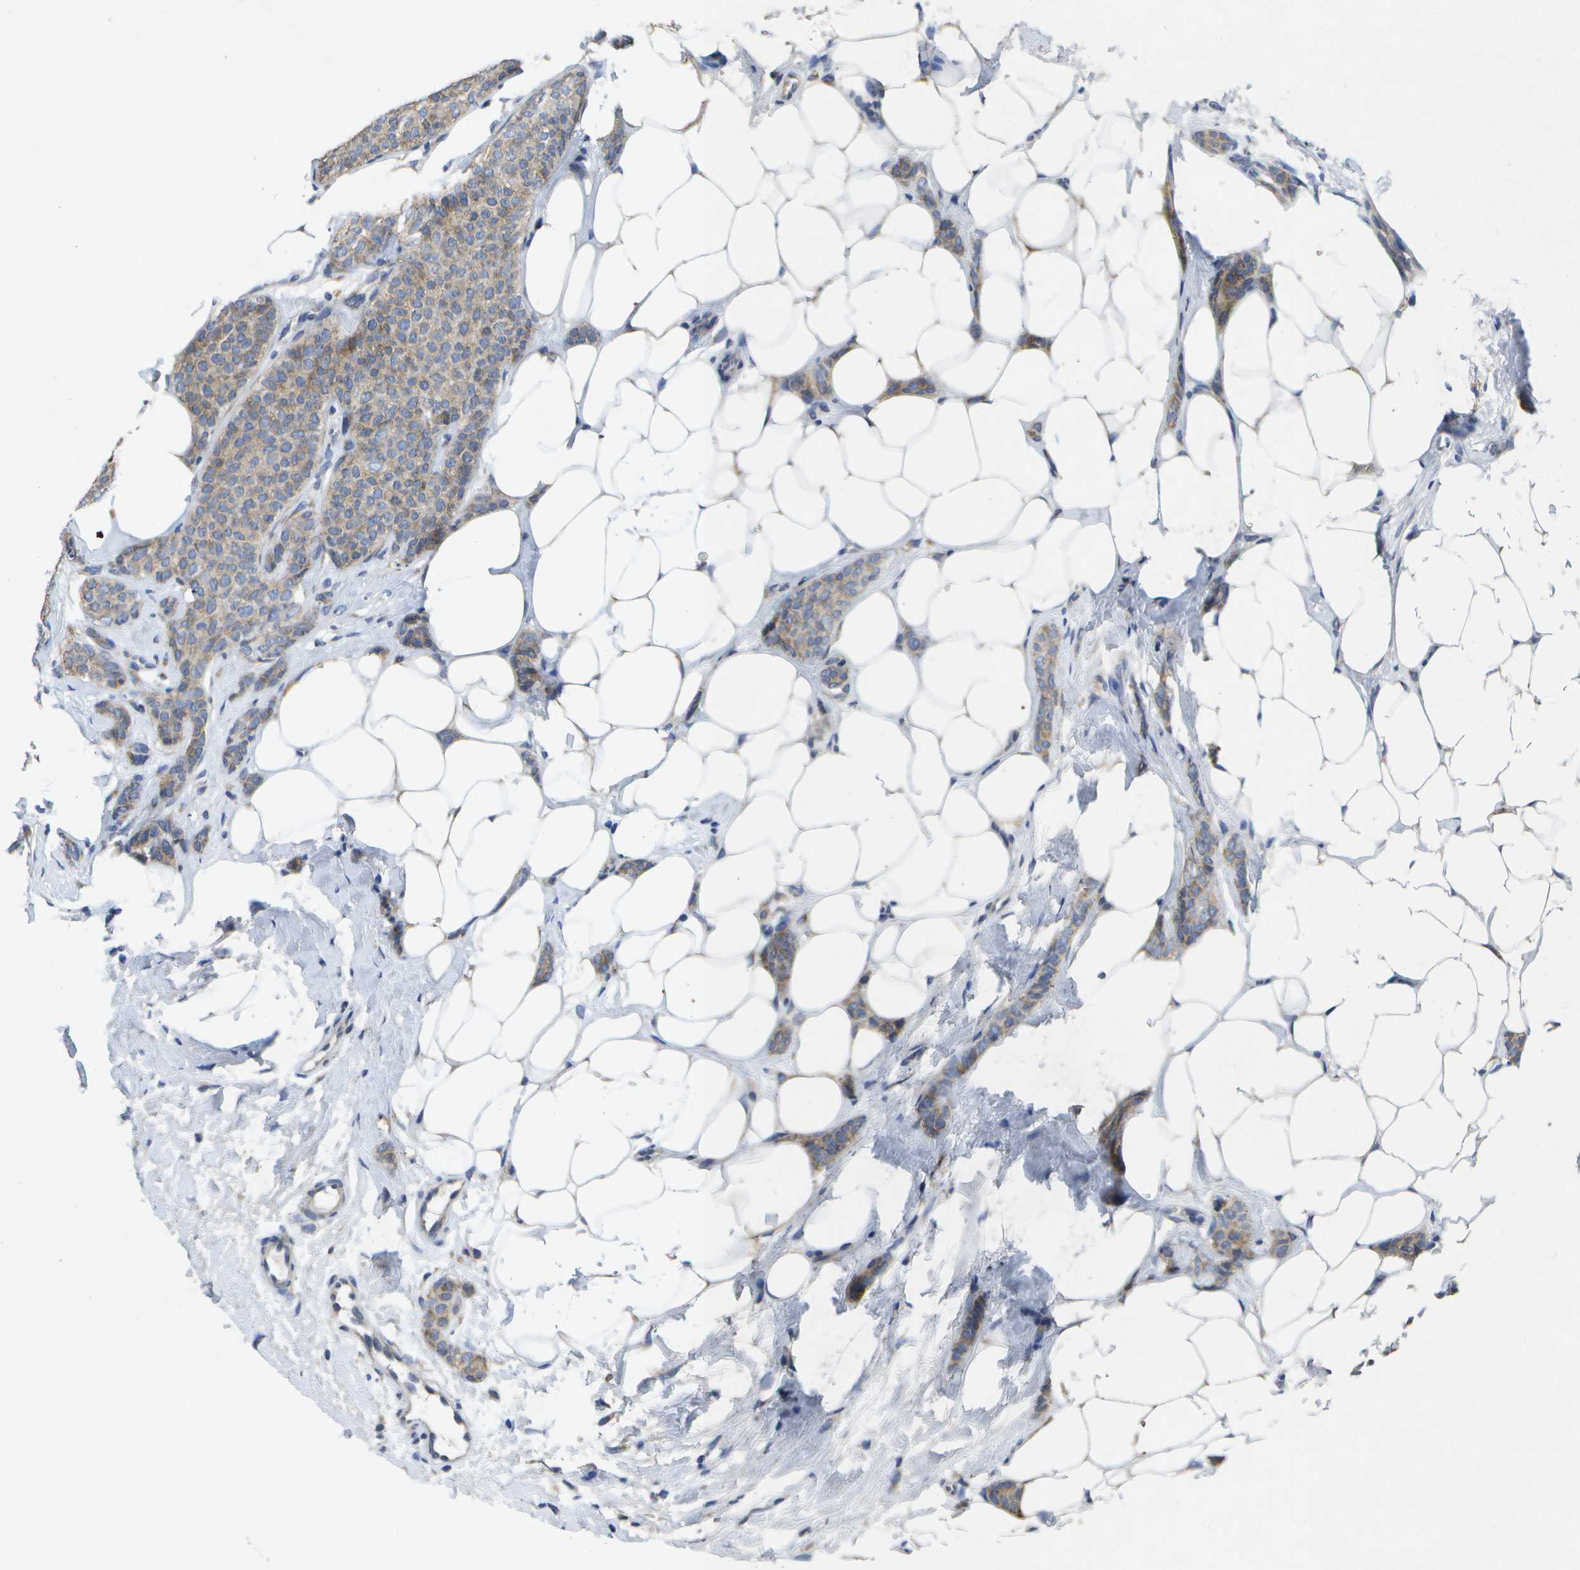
{"staining": {"intensity": "weak", "quantity": ">75%", "location": "cytoplasmic/membranous"}, "tissue": "breast cancer", "cell_type": "Tumor cells", "image_type": "cancer", "snomed": [{"axis": "morphology", "description": "Lobular carcinoma"}, {"axis": "topography", "description": "Skin"}, {"axis": "topography", "description": "Breast"}], "caption": "Breast cancer tissue demonstrates weak cytoplasmic/membranous expression in about >75% of tumor cells, visualized by immunohistochemistry. The staining is performed using DAB brown chromogen to label protein expression. The nuclei are counter-stained blue using hematoxylin.", "gene": "KDELR1", "patient": {"sex": "female", "age": 46}}